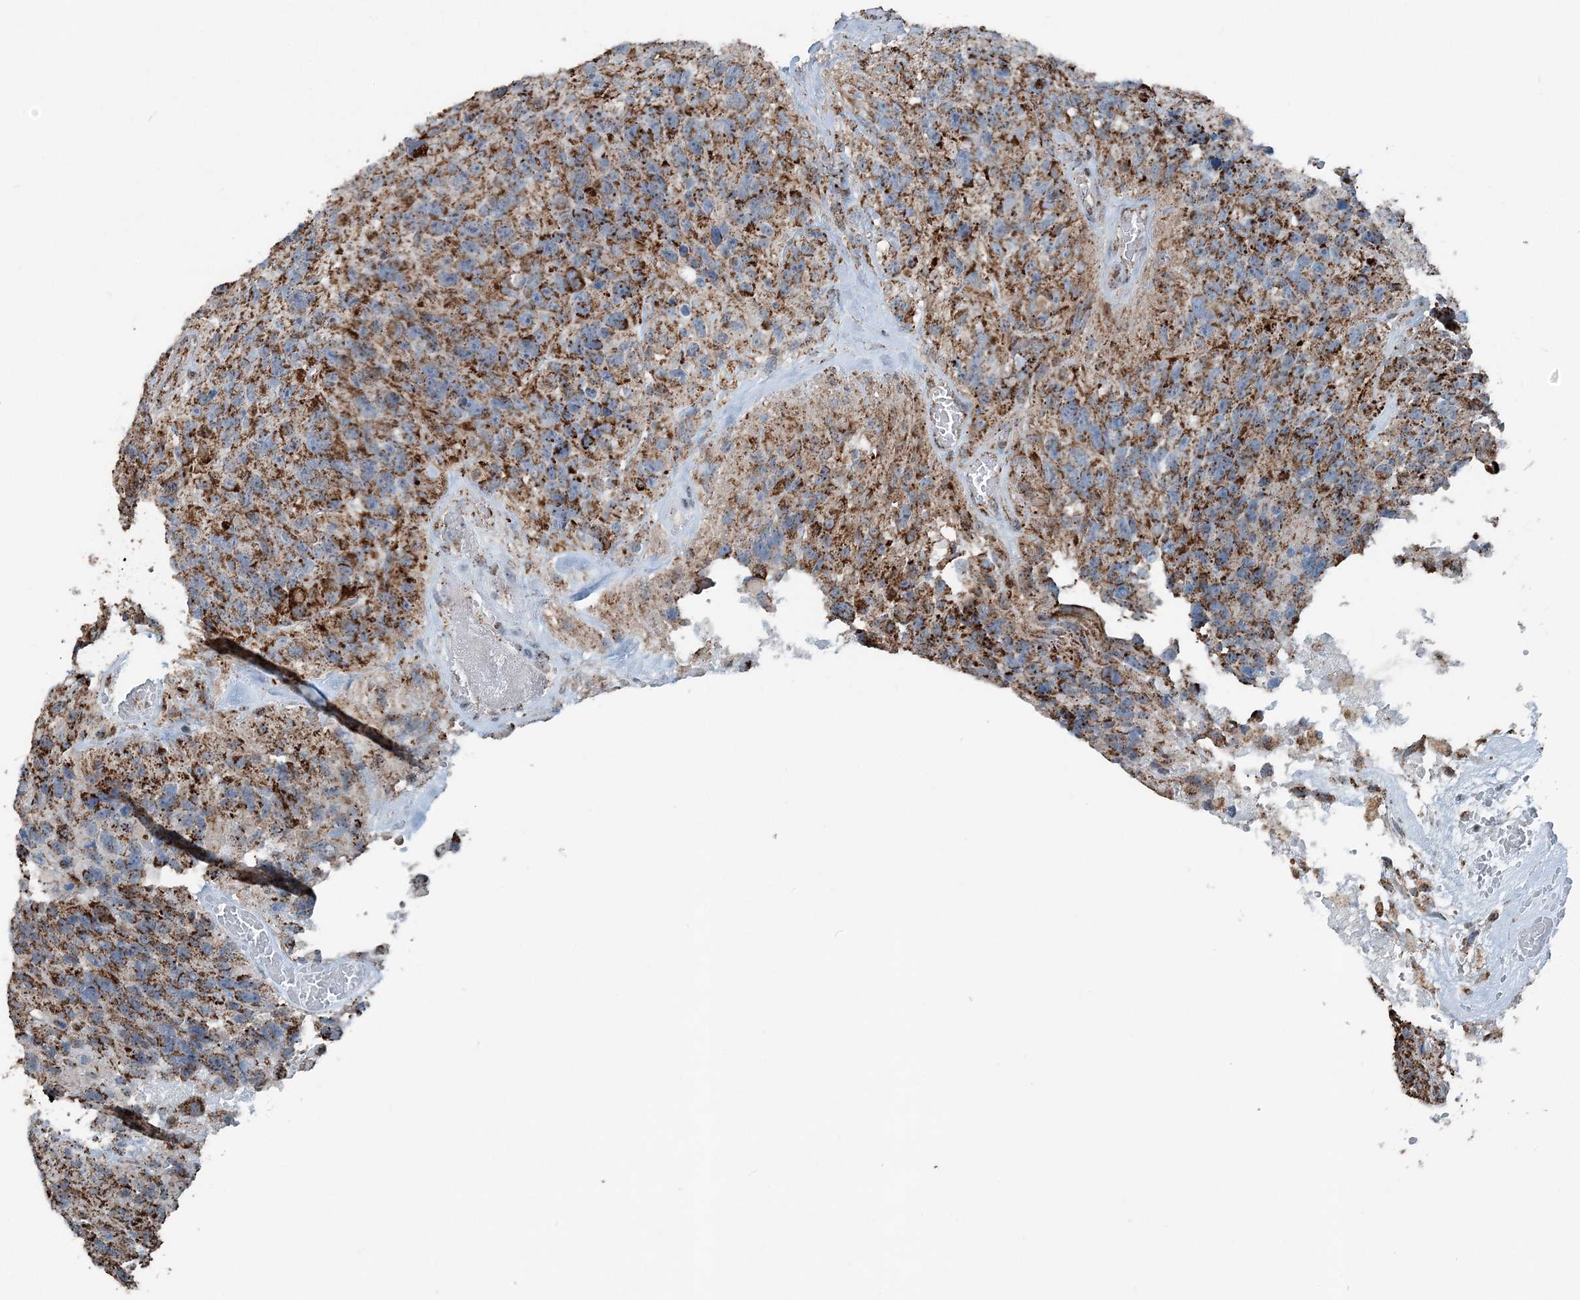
{"staining": {"intensity": "strong", "quantity": ">75%", "location": "cytoplasmic/membranous"}, "tissue": "glioma", "cell_type": "Tumor cells", "image_type": "cancer", "snomed": [{"axis": "morphology", "description": "Glioma, malignant, High grade"}, {"axis": "topography", "description": "Brain"}], "caption": "Protein positivity by IHC reveals strong cytoplasmic/membranous positivity in approximately >75% of tumor cells in glioma. (DAB (3,3'-diaminobenzidine) IHC with brightfield microscopy, high magnification).", "gene": "SUCLG1", "patient": {"sex": "male", "age": 69}}